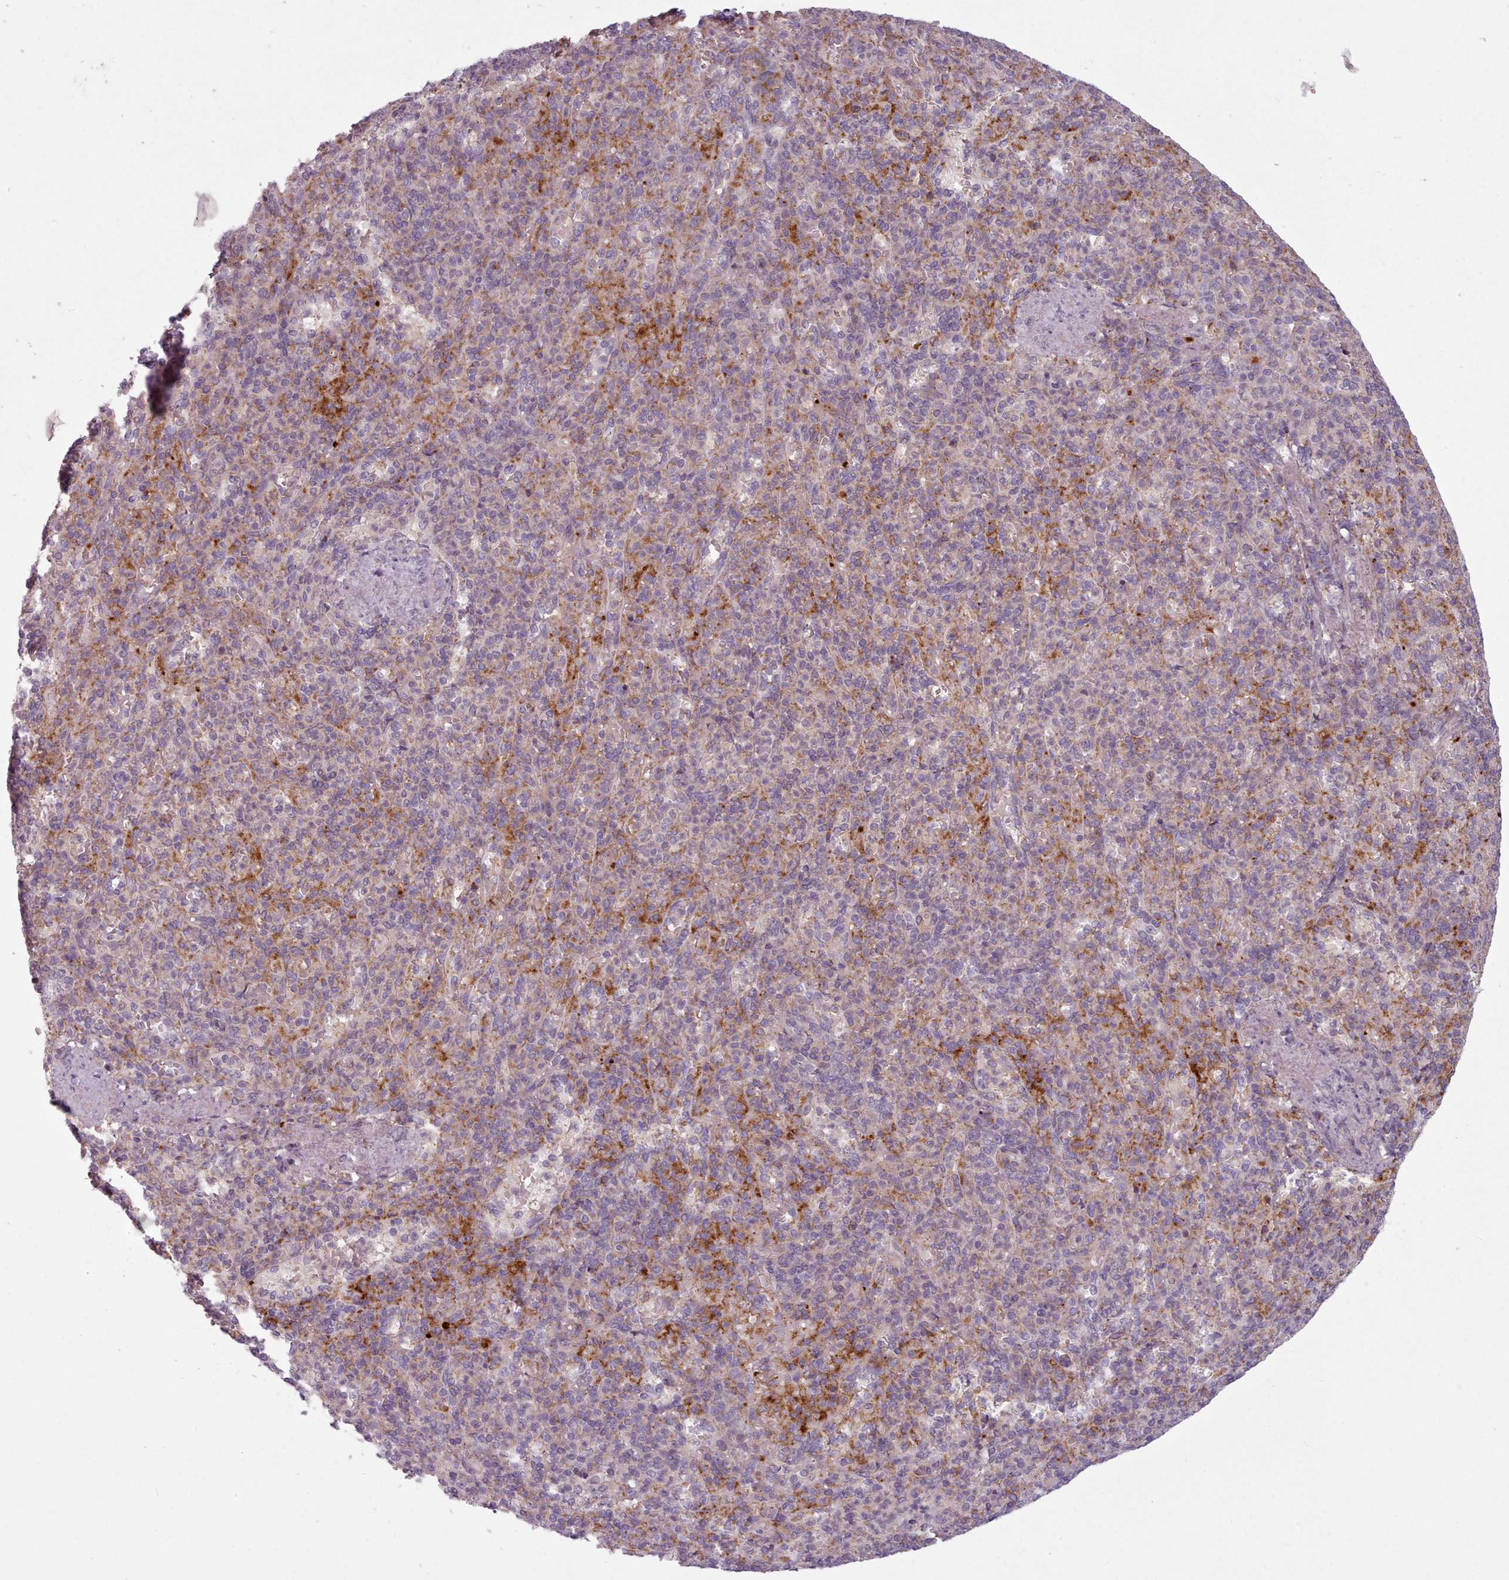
{"staining": {"intensity": "moderate", "quantity": "<25%", "location": "cytoplasmic/membranous"}, "tissue": "spleen", "cell_type": "Cells in red pulp", "image_type": "normal", "snomed": [{"axis": "morphology", "description": "Normal tissue, NOS"}, {"axis": "topography", "description": "Spleen"}], "caption": "Immunohistochemistry (DAB (3,3'-diaminobenzidine)) staining of unremarkable spleen shows moderate cytoplasmic/membranous protein expression in about <25% of cells in red pulp.", "gene": "LAPTM5", "patient": {"sex": "female", "age": 74}}